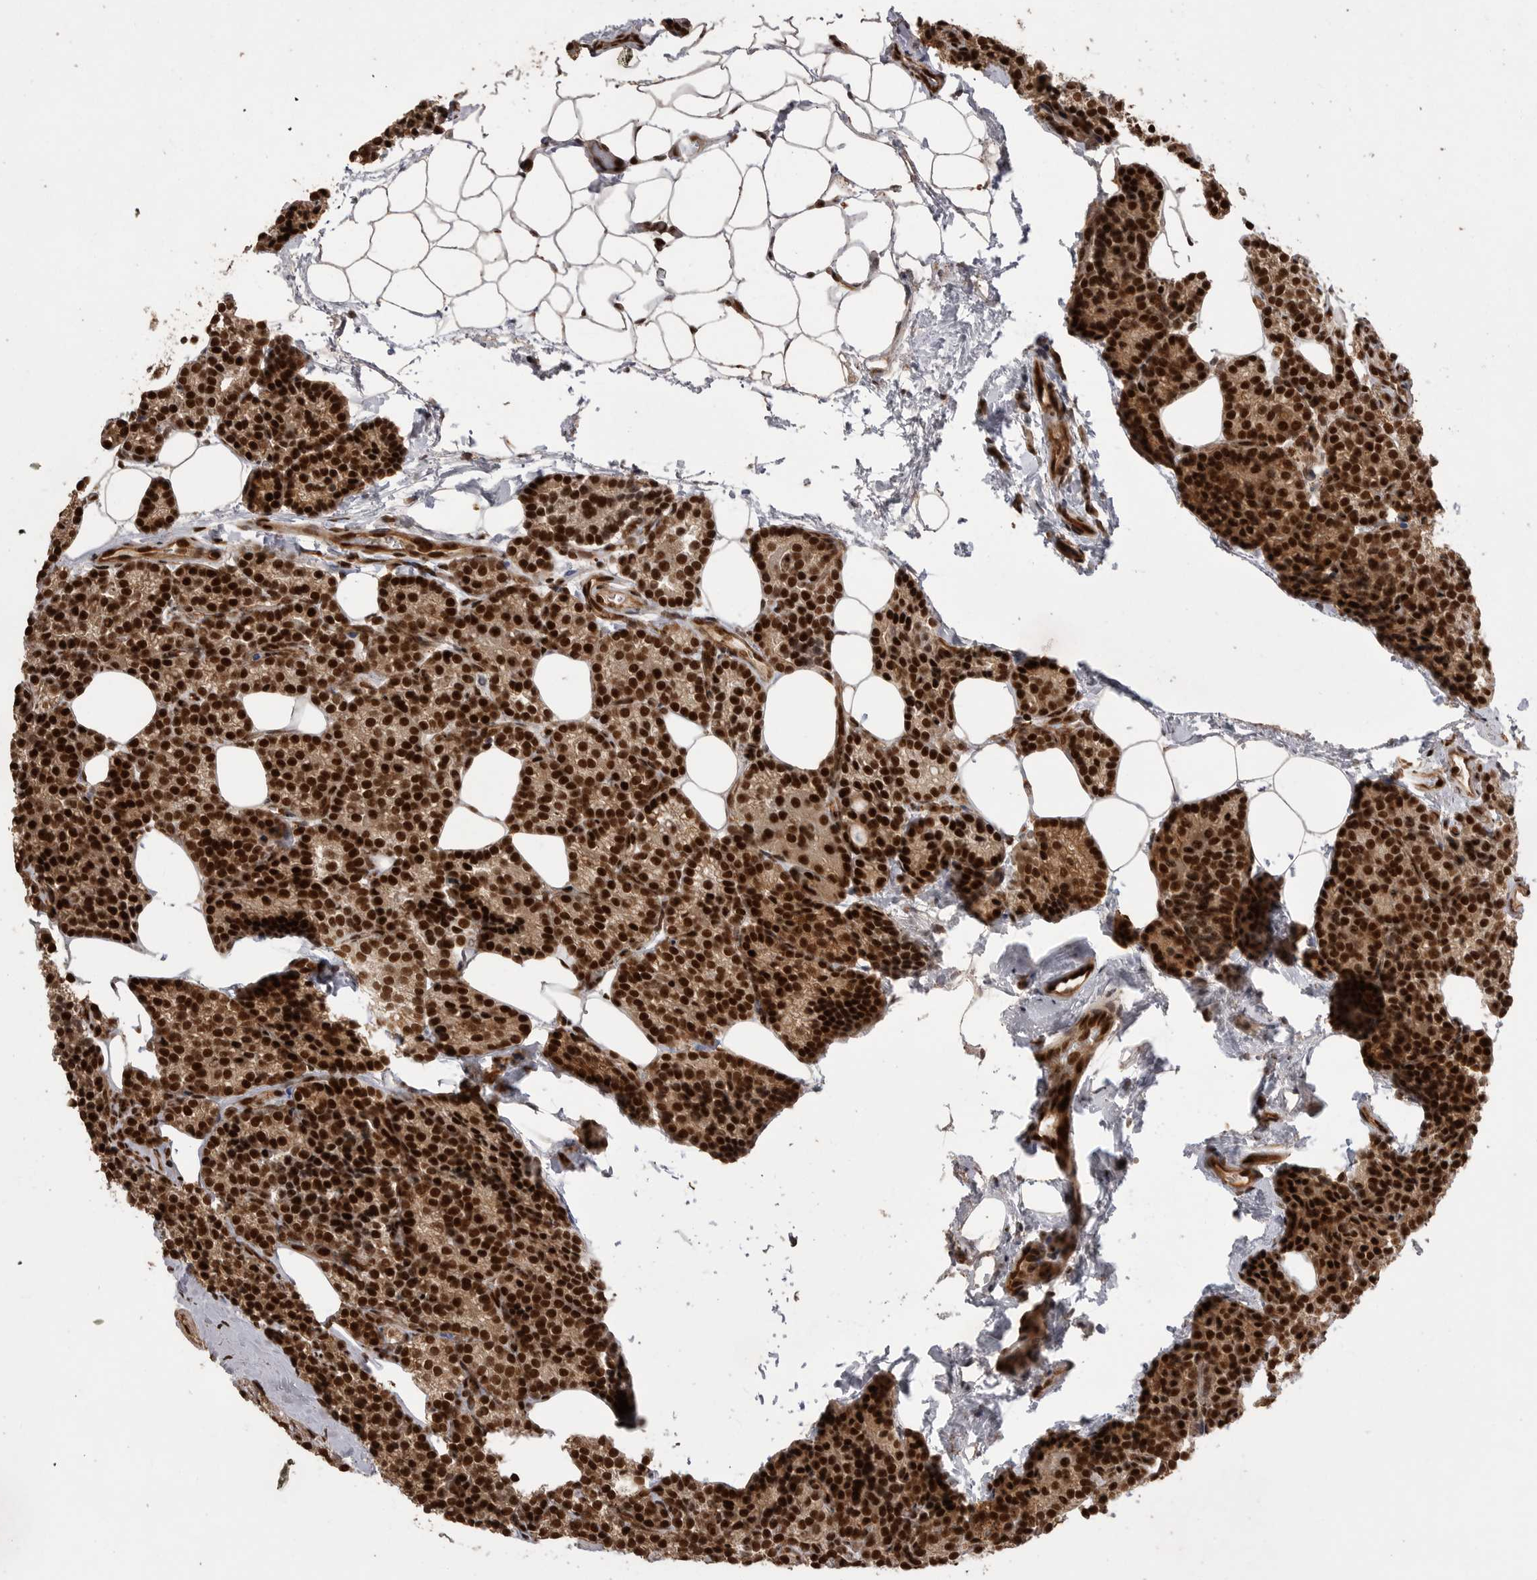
{"staining": {"intensity": "strong", "quantity": ">75%", "location": "cytoplasmic/membranous,nuclear"}, "tissue": "parathyroid gland", "cell_type": "Glandular cells", "image_type": "normal", "snomed": [{"axis": "morphology", "description": "Normal tissue, NOS"}, {"axis": "topography", "description": "Parathyroid gland"}], "caption": "Immunohistochemical staining of unremarkable human parathyroid gland shows strong cytoplasmic/membranous,nuclear protein positivity in approximately >75% of glandular cells.", "gene": "PPP1R8", "patient": {"sex": "male", "age": 85}}